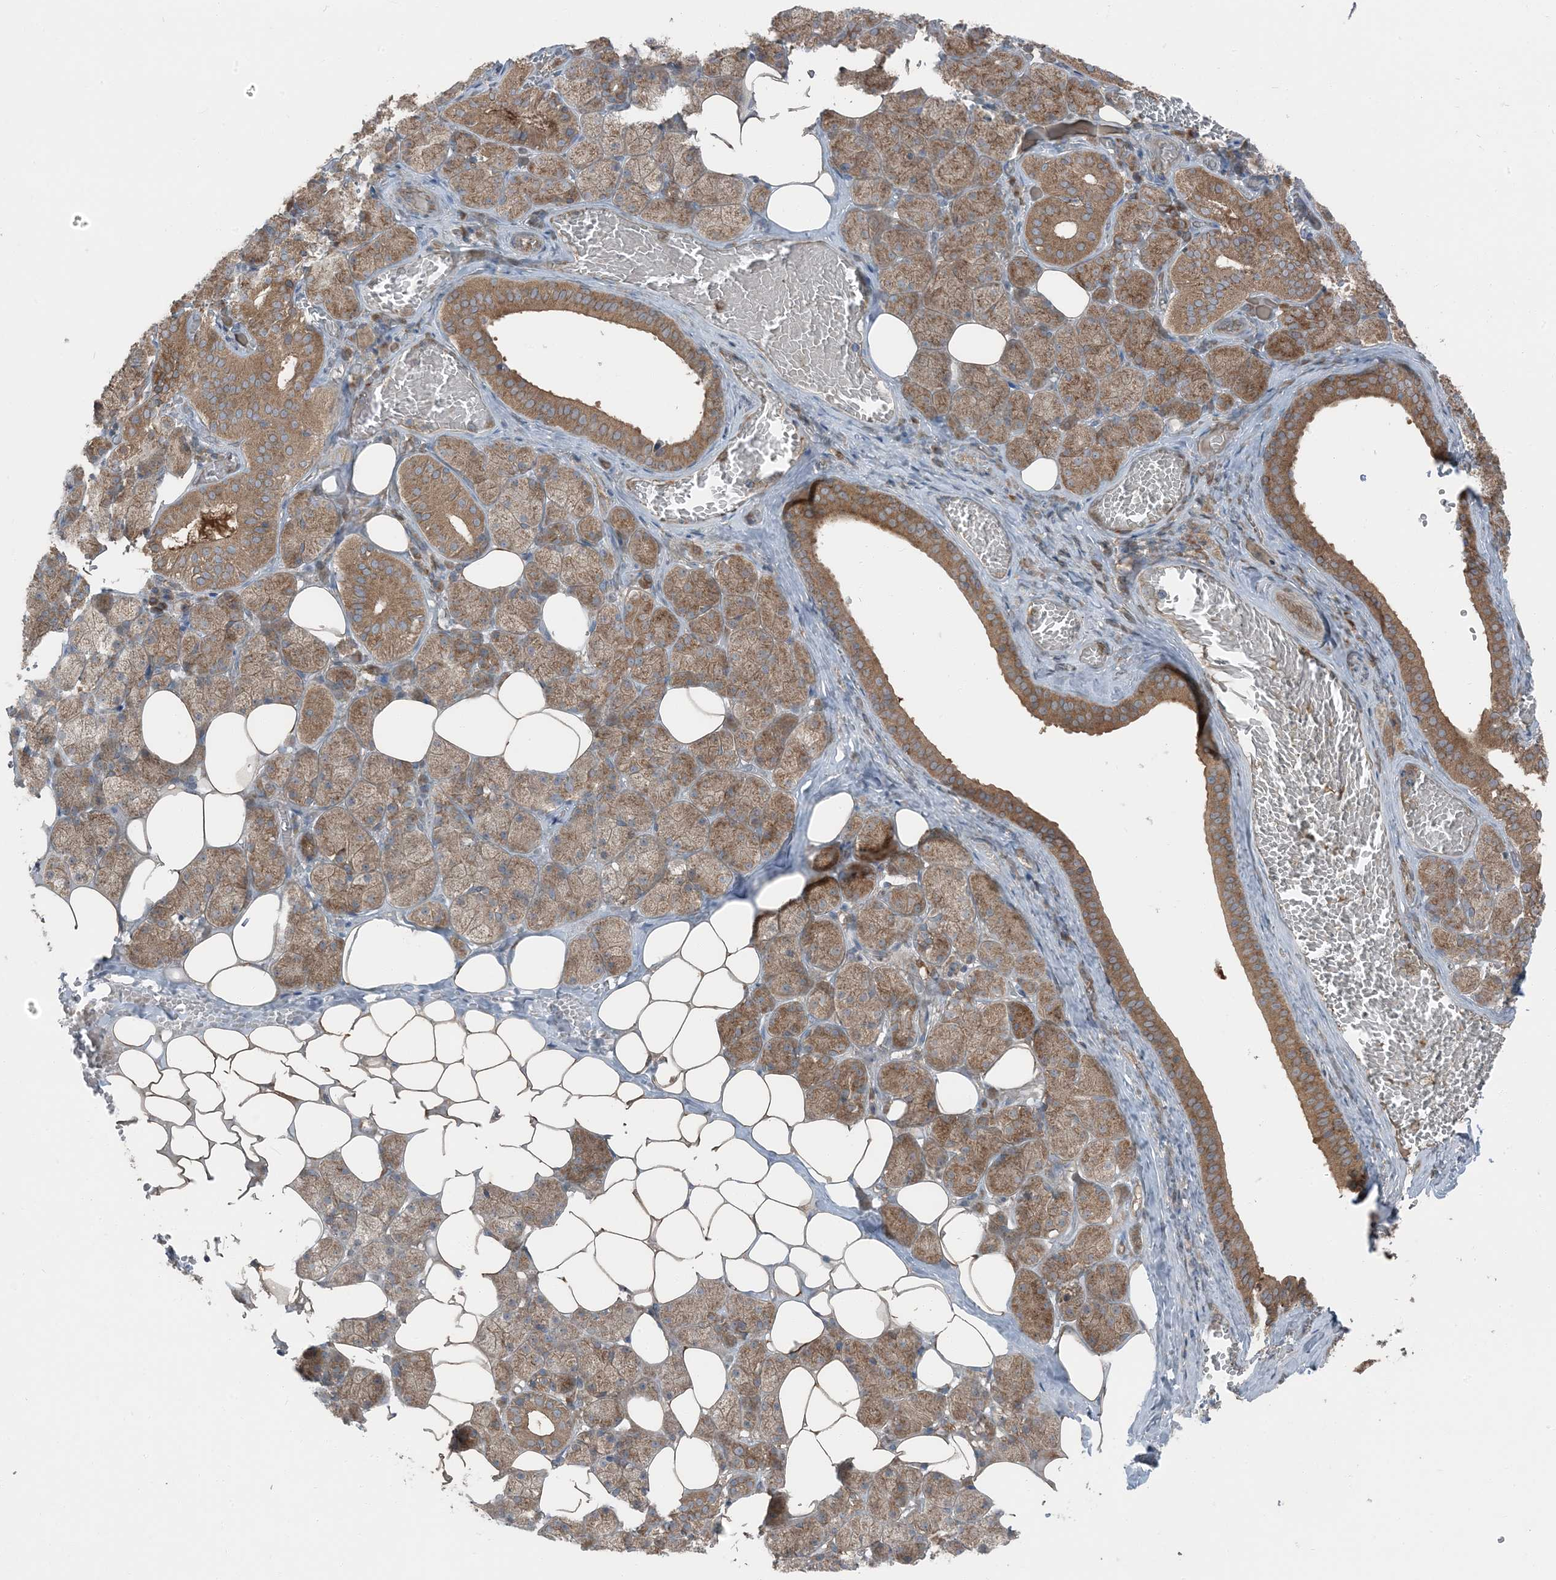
{"staining": {"intensity": "moderate", "quantity": ">75%", "location": "cytoplasmic/membranous"}, "tissue": "salivary gland", "cell_type": "Glandular cells", "image_type": "normal", "snomed": [{"axis": "morphology", "description": "Normal tissue, NOS"}, {"axis": "topography", "description": "Salivary gland"}], "caption": "Salivary gland stained with immunohistochemistry (IHC) reveals moderate cytoplasmic/membranous positivity in approximately >75% of glandular cells. (IHC, brightfield microscopy, high magnification).", "gene": "RAB3GAP1", "patient": {"sex": "female", "age": 33}}